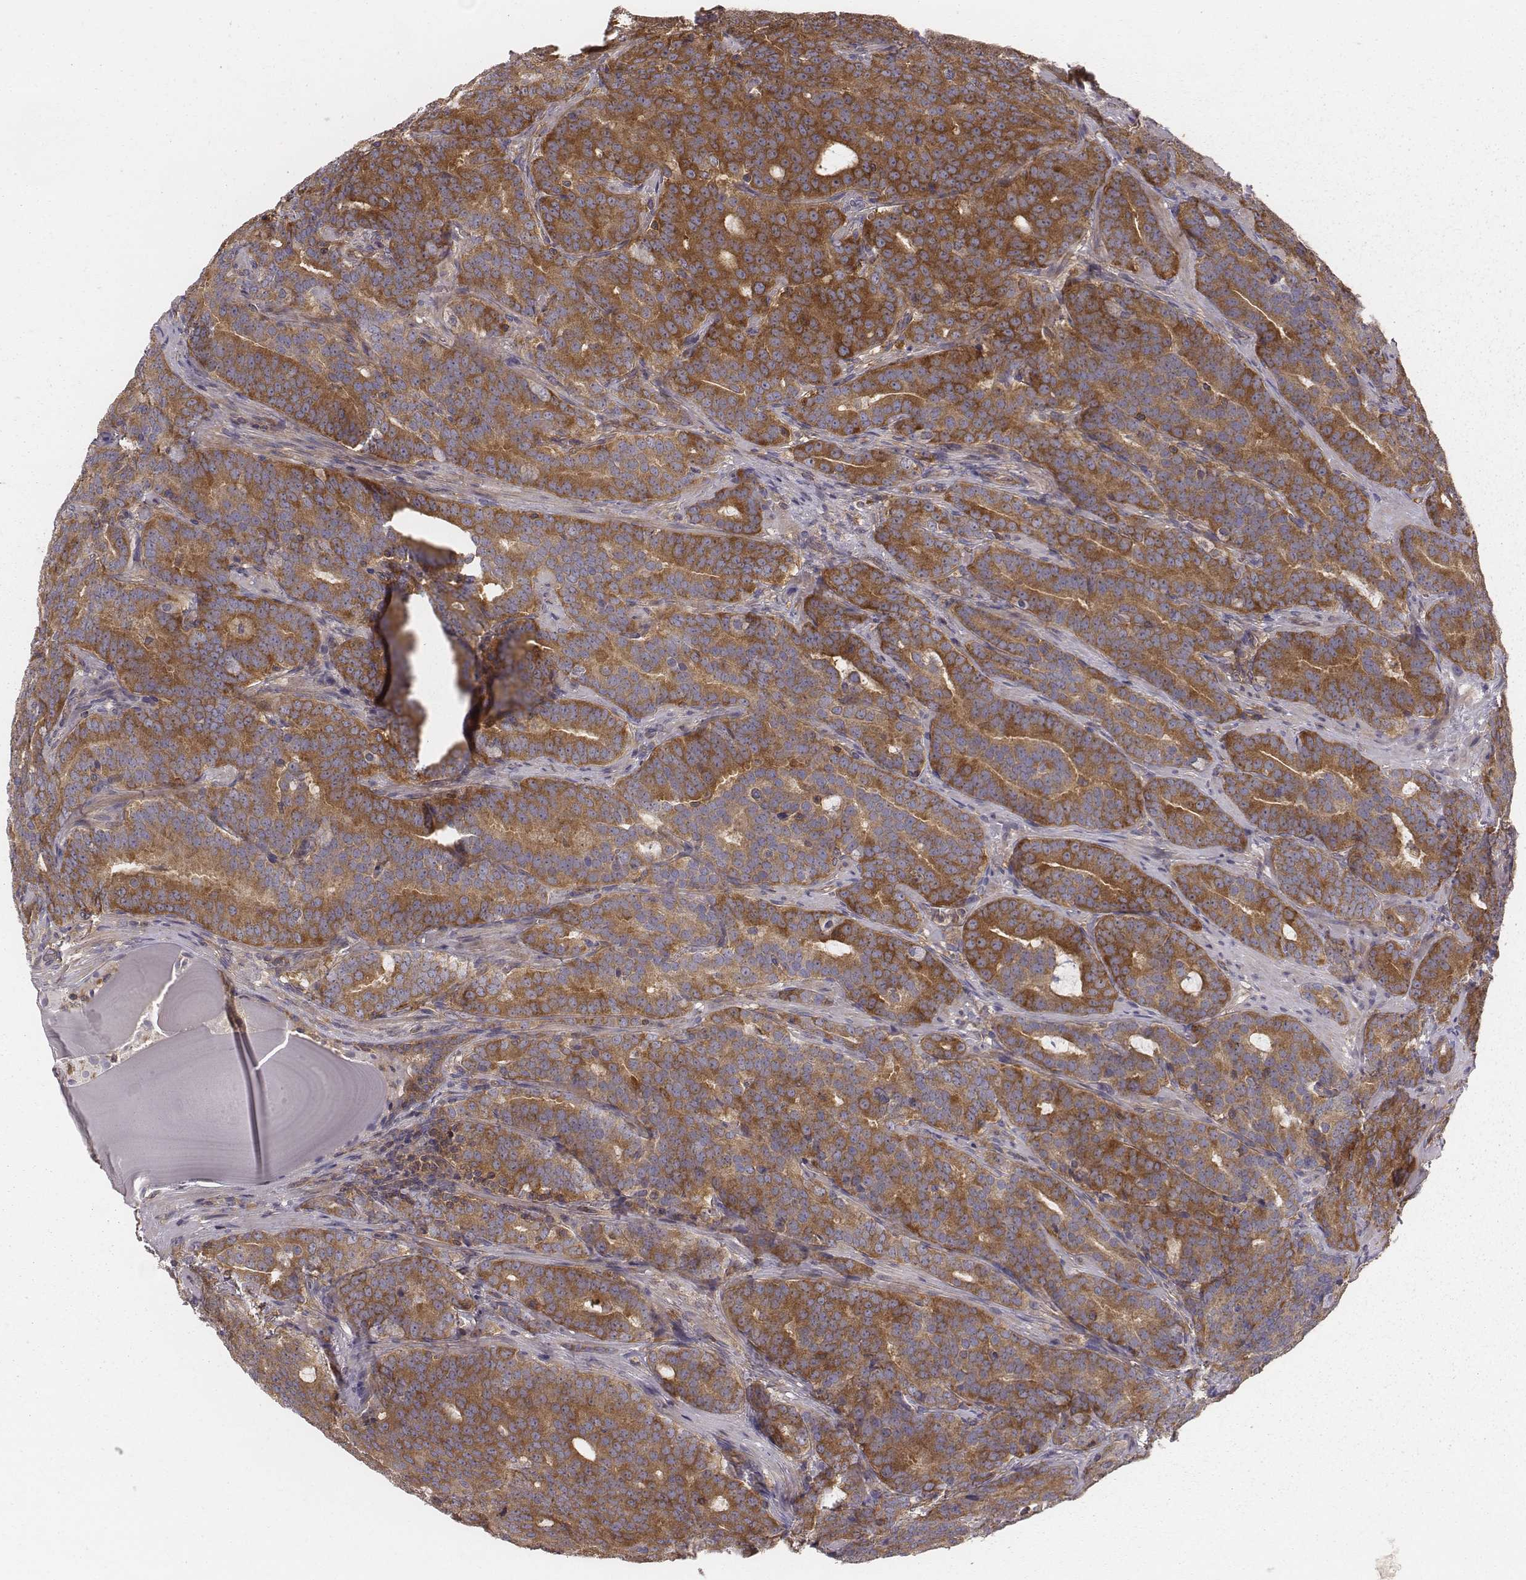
{"staining": {"intensity": "strong", "quantity": ">75%", "location": "cytoplasmic/membranous"}, "tissue": "prostate cancer", "cell_type": "Tumor cells", "image_type": "cancer", "snomed": [{"axis": "morphology", "description": "Adenocarcinoma, NOS"}, {"axis": "topography", "description": "Prostate"}], "caption": "A high amount of strong cytoplasmic/membranous staining is seen in about >75% of tumor cells in prostate cancer (adenocarcinoma) tissue.", "gene": "CAD", "patient": {"sex": "male", "age": 71}}